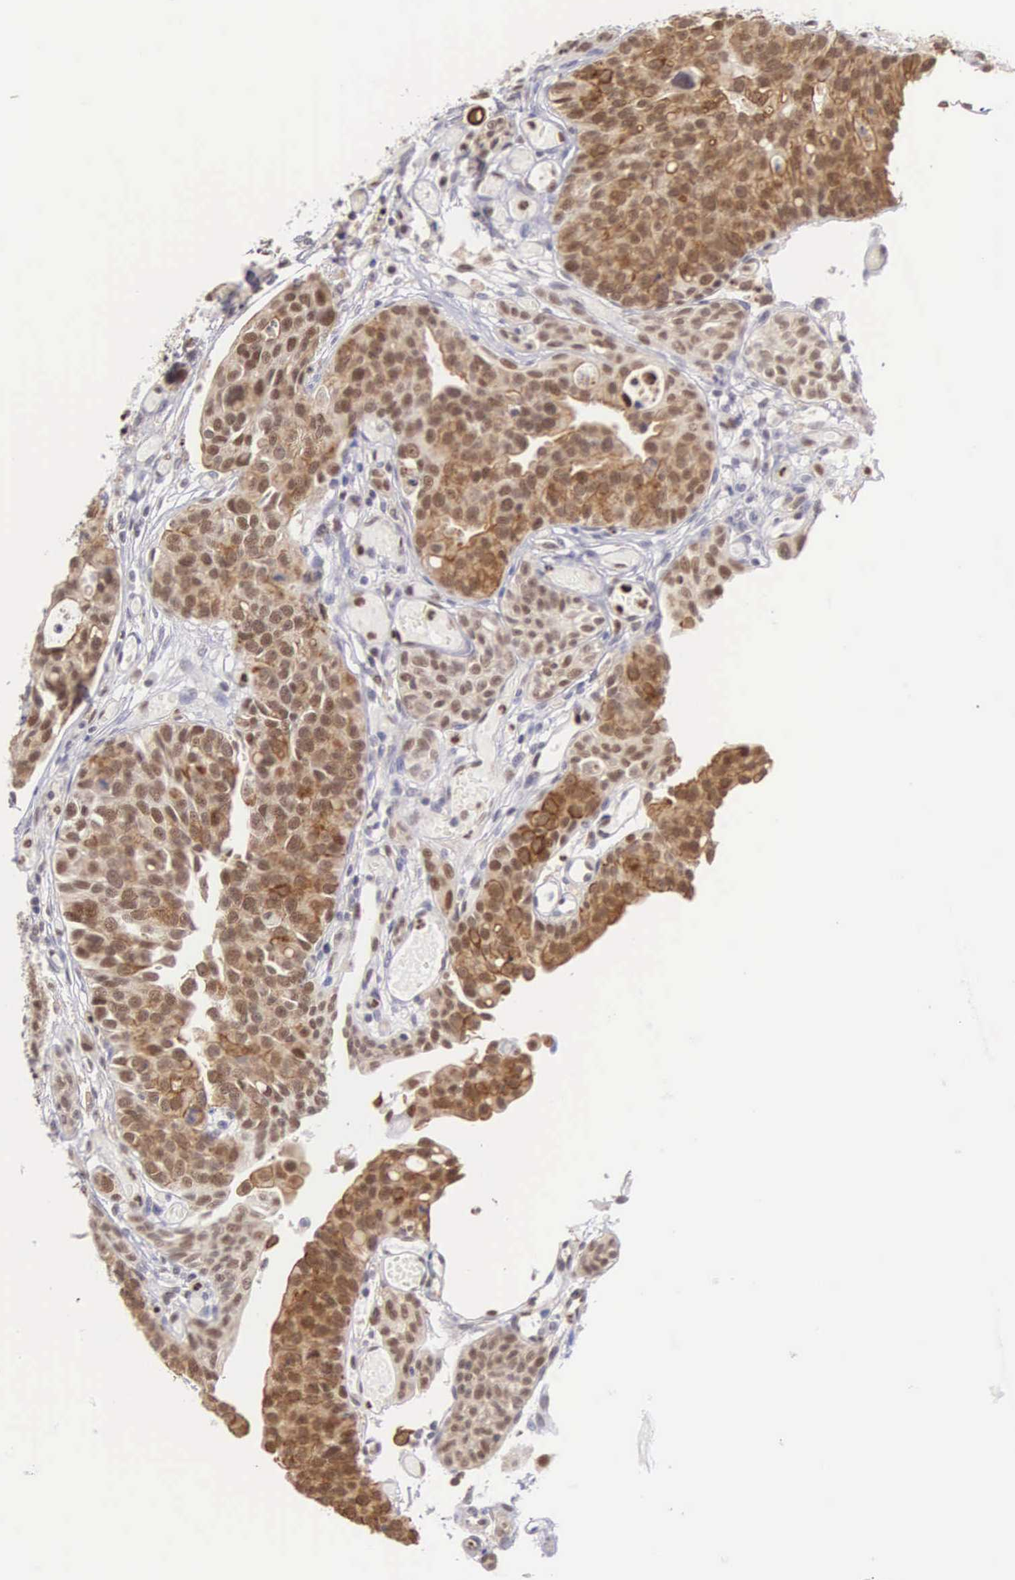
{"staining": {"intensity": "moderate", "quantity": "25%-75%", "location": "nuclear"}, "tissue": "urothelial cancer", "cell_type": "Tumor cells", "image_type": "cancer", "snomed": [{"axis": "morphology", "description": "Urothelial carcinoma, High grade"}, {"axis": "topography", "description": "Urinary bladder"}], "caption": "IHC image of human urothelial cancer stained for a protein (brown), which reveals medium levels of moderate nuclear staining in approximately 25%-75% of tumor cells.", "gene": "GRK3", "patient": {"sex": "male", "age": 78}}